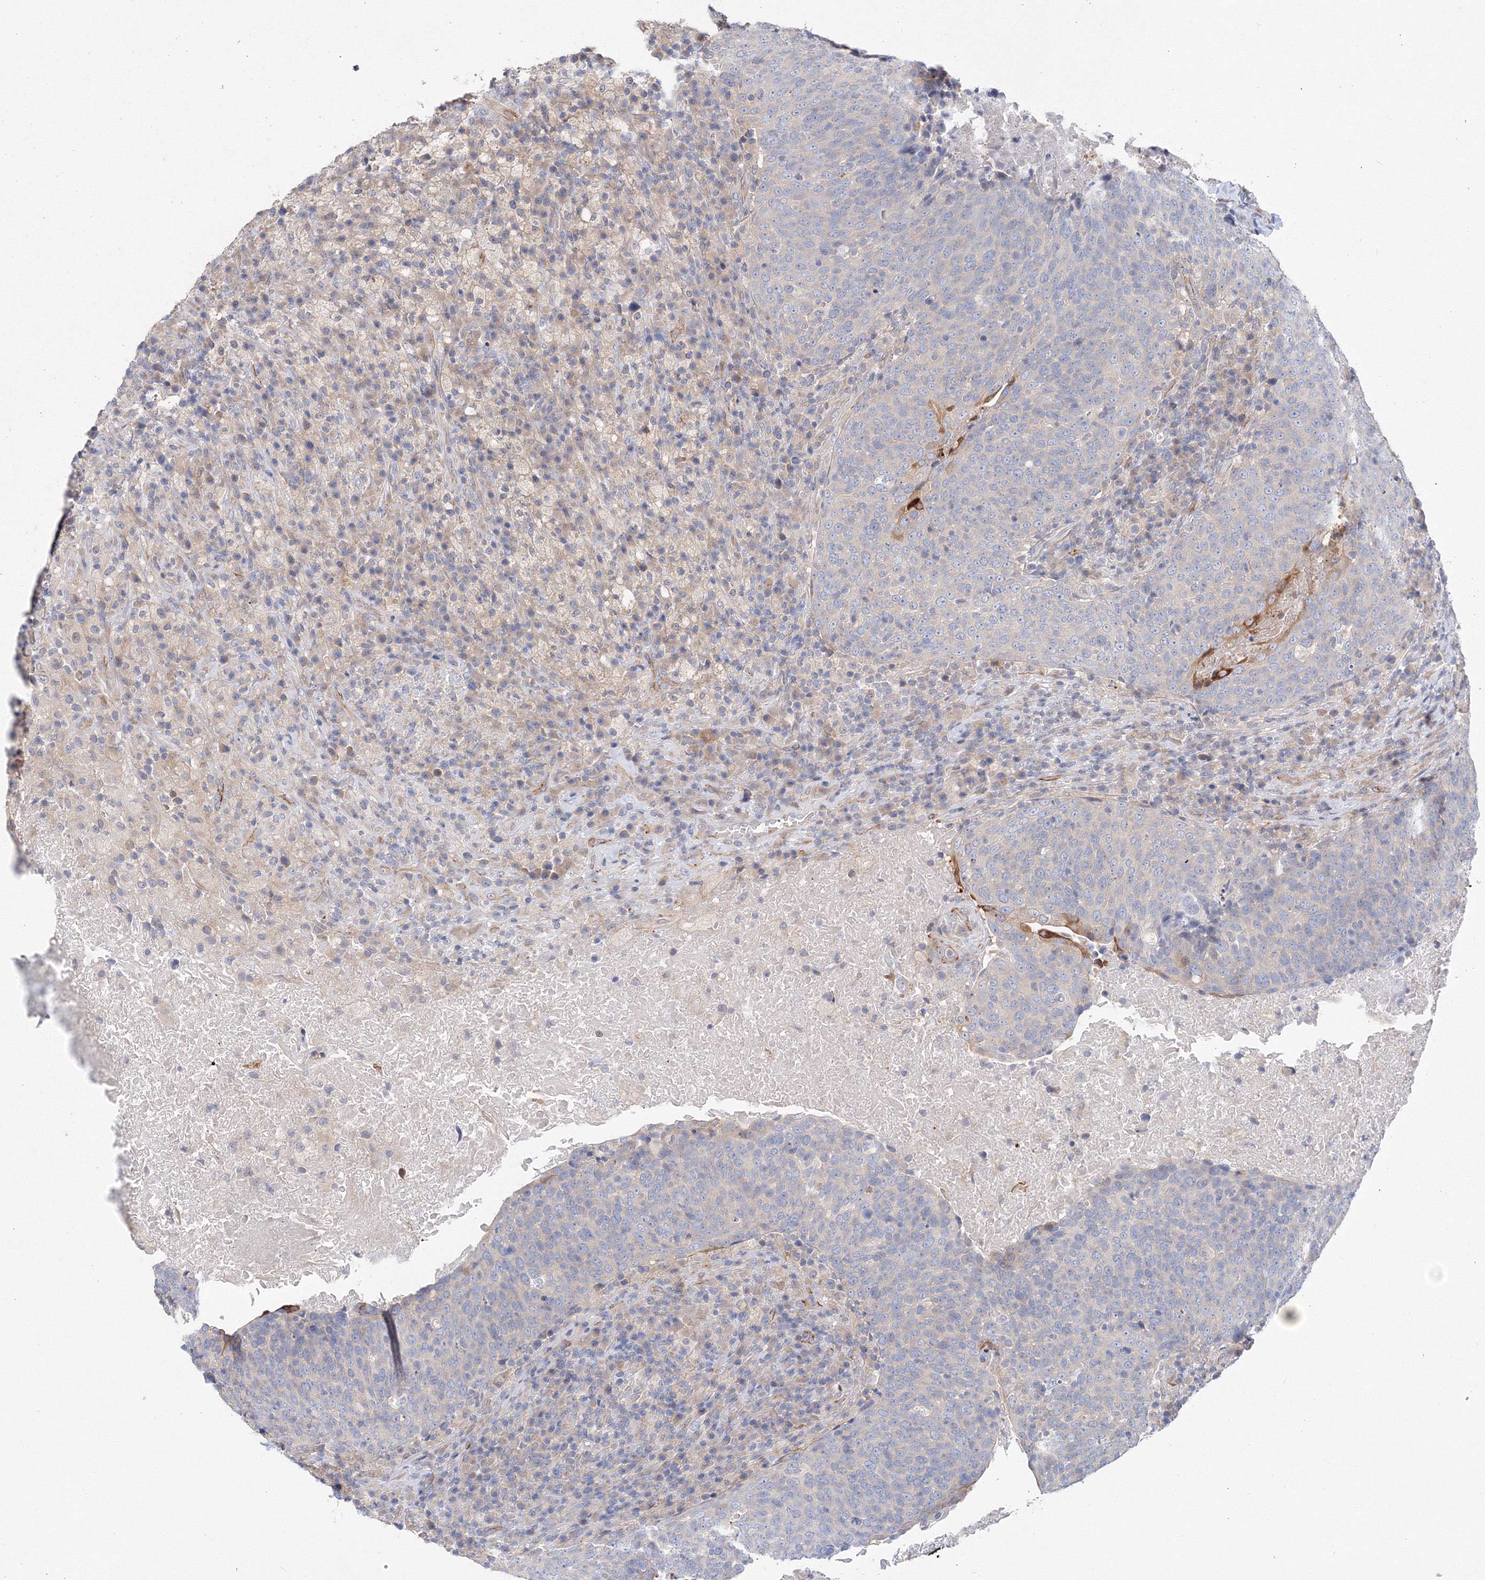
{"staining": {"intensity": "negative", "quantity": "none", "location": "none"}, "tissue": "head and neck cancer", "cell_type": "Tumor cells", "image_type": "cancer", "snomed": [{"axis": "morphology", "description": "Squamous cell carcinoma, NOS"}, {"axis": "morphology", "description": "Squamous cell carcinoma, metastatic, NOS"}, {"axis": "topography", "description": "Lymph node"}, {"axis": "topography", "description": "Head-Neck"}], "caption": "Immunohistochemistry histopathology image of head and neck cancer (metastatic squamous cell carcinoma) stained for a protein (brown), which exhibits no positivity in tumor cells.", "gene": "DIS3L2", "patient": {"sex": "male", "age": 62}}